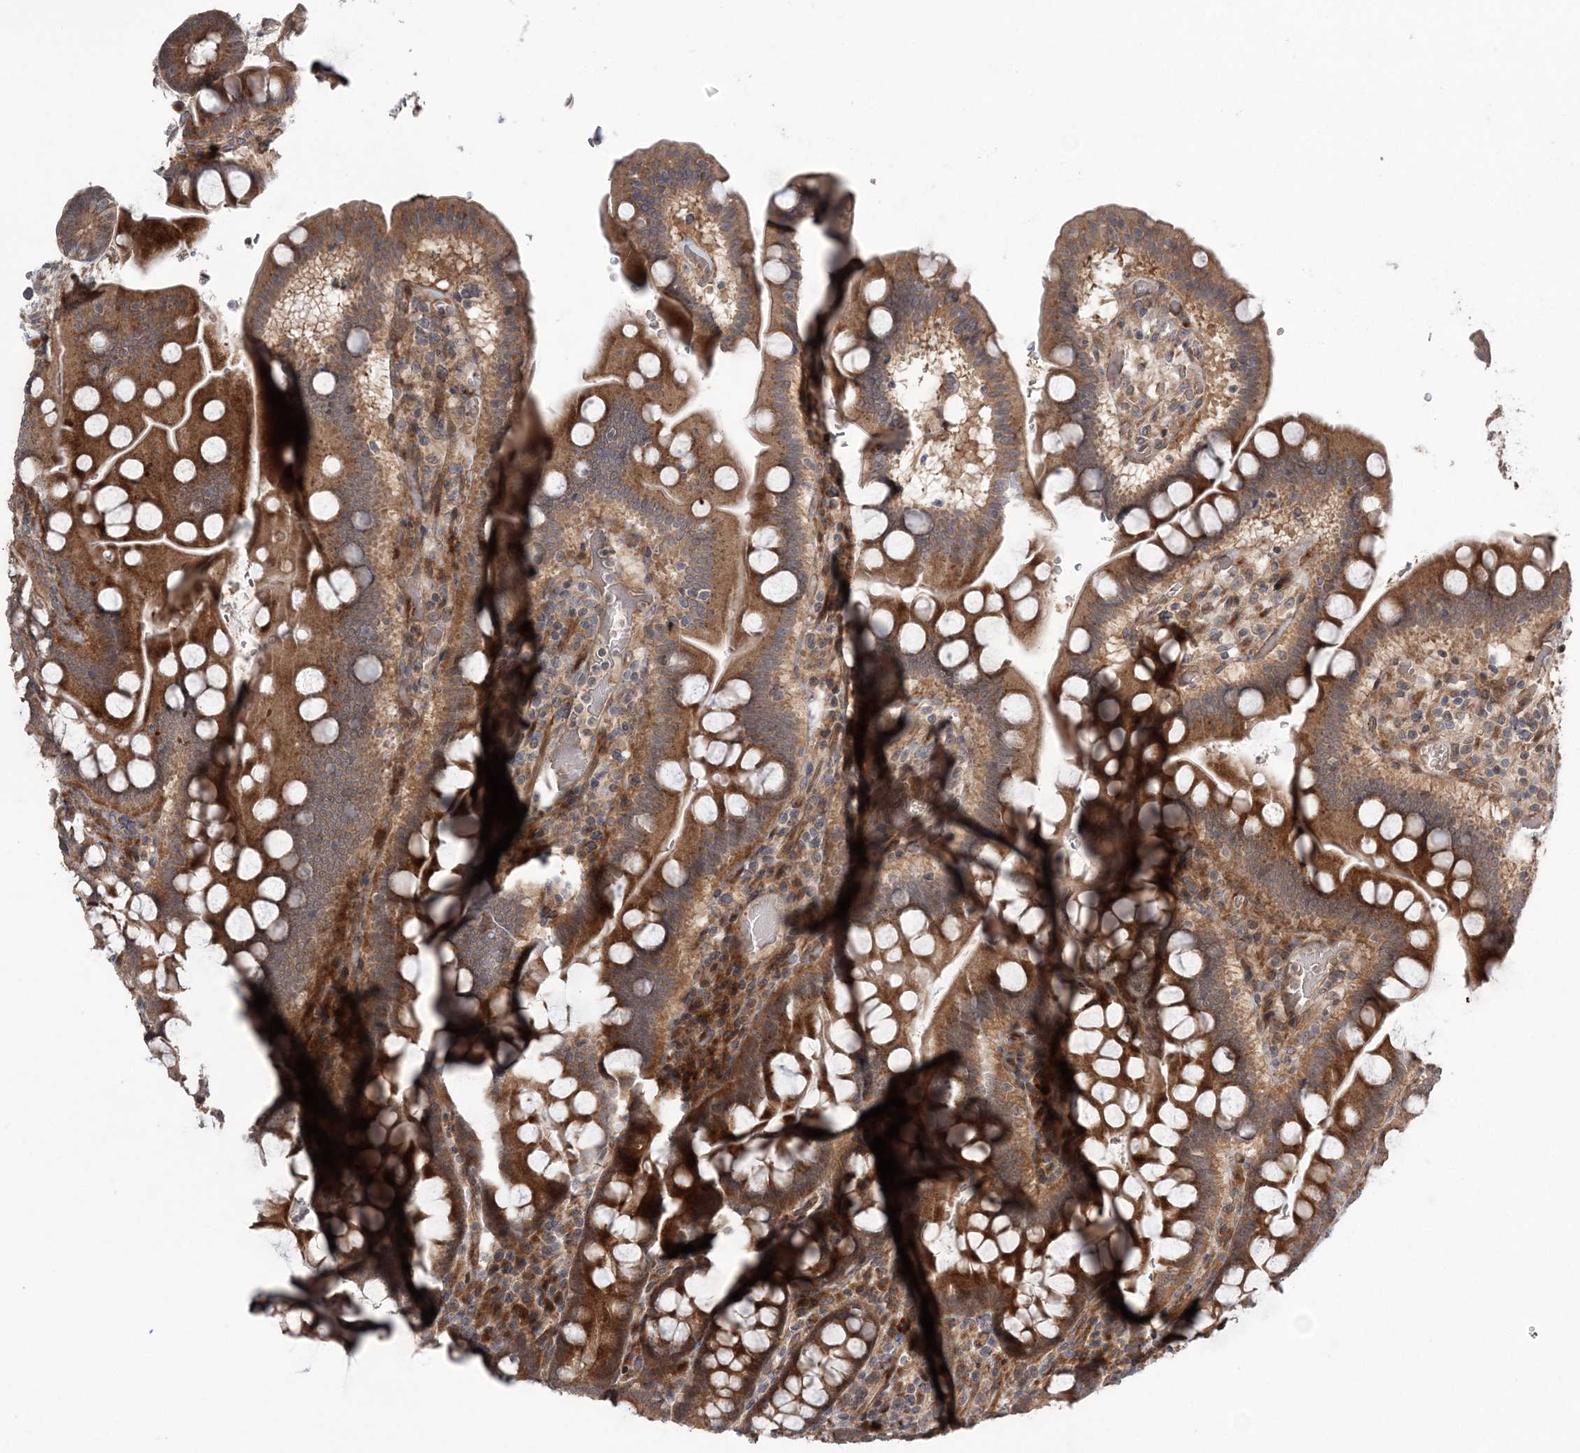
{"staining": {"intensity": "moderate", "quantity": ">75%", "location": "cytoplasmic/membranous"}, "tissue": "small intestine", "cell_type": "Glandular cells", "image_type": "normal", "snomed": [{"axis": "morphology", "description": "Normal tissue, NOS"}, {"axis": "topography", "description": "Stomach, upper"}, {"axis": "topography", "description": "Stomach, lower"}, {"axis": "topography", "description": "Small intestine"}], "caption": "A high-resolution histopathology image shows immunohistochemistry staining of normal small intestine, which shows moderate cytoplasmic/membranous positivity in approximately >75% of glandular cells.", "gene": "UBTD2", "patient": {"sex": "male", "age": 68}}